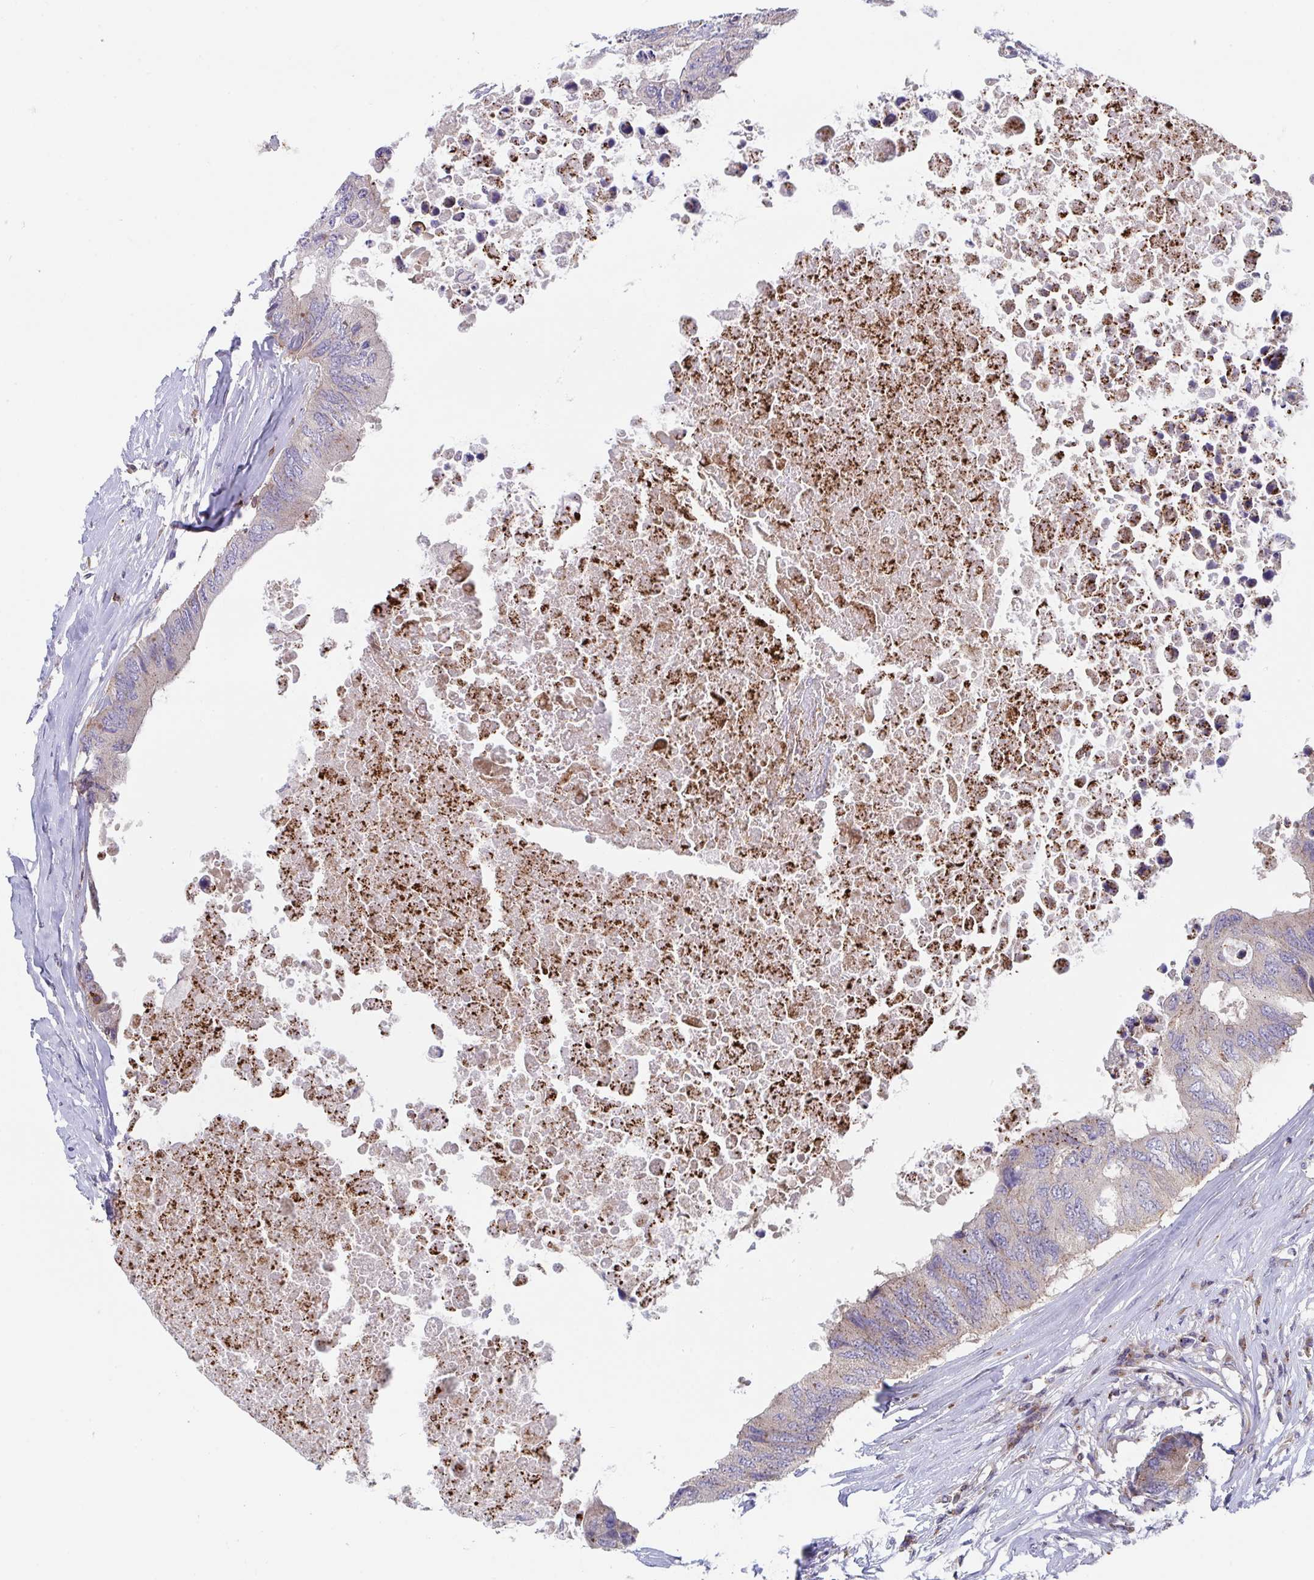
{"staining": {"intensity": "weak", "quantity": "25%-75%", "location": "cytoplasmic/membranous"}, "tissue": "colorectal cancer", "cell_type": "Tumor cells", "image_type": "cancer", "snomed": [{"axis": "morphology", "description": "Adenocarcinoma, NOS"}, {"axis": "topography", "description": "Colon"}], "caption": "There is low levels of weak cytoplasmic/membranous positivity in tumor cells of colorectal adenocarcinoma, as demonstrated by immunohistochemical staining (brown color).", "gene": "FRMD3", "patient": {"sex": "male", "age": 71}}